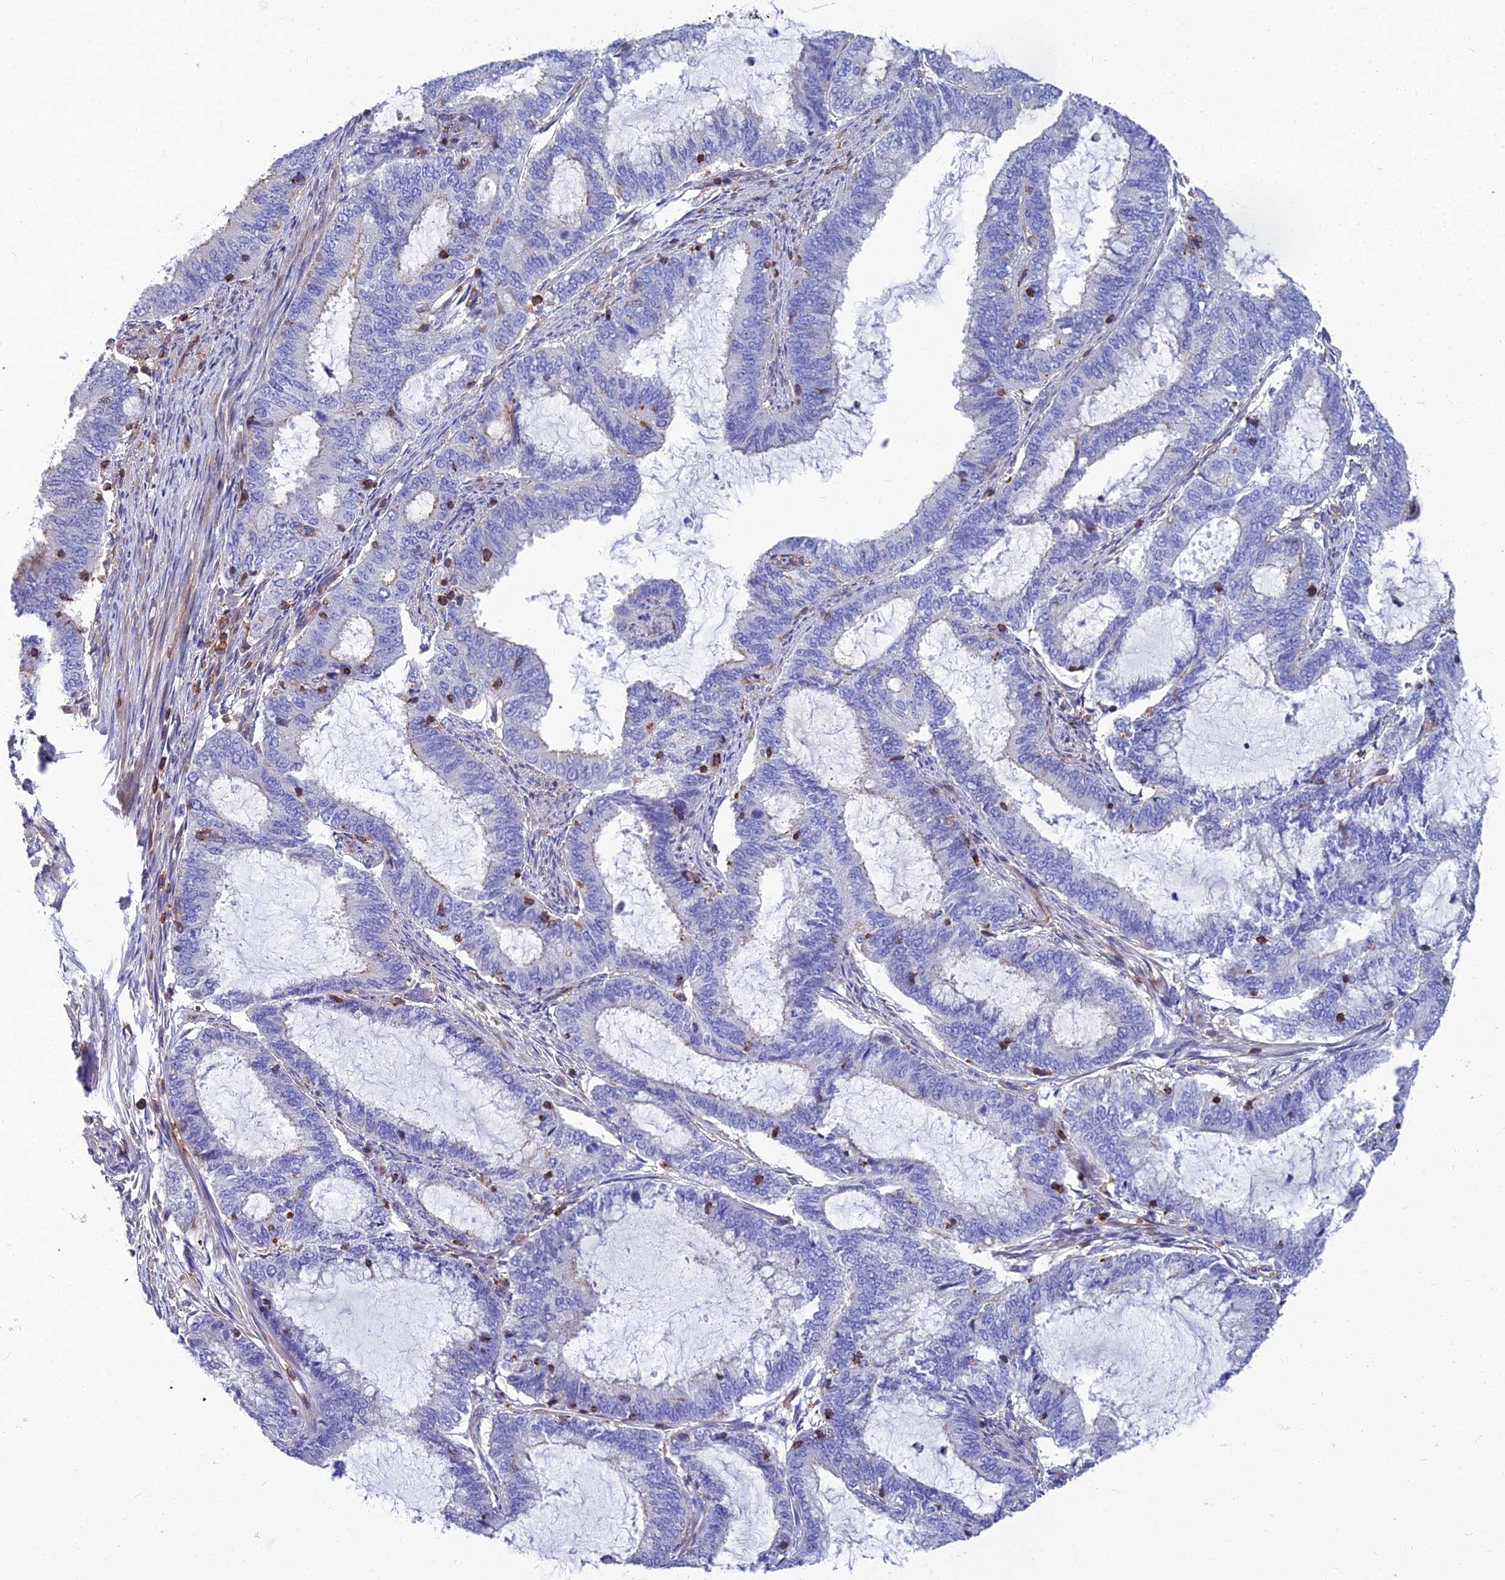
{"staining": {"intensity": "weak", "quantity": "<25%", "location": "cytoplasmic/membranous"}, "tissue": "endometrial cancer", "cell_type": "Tumor cells", "image_type": "cancer", "snomed": [{"axis": "morphology", "description": "Adenocarcinoma, NOS"}, {"axis": "topography", "description": "Endometrium"}], "caption": "This micrograph is of endometrial cancer (adenocarcinoma) stained with immunohistochemistry (IHC) to label a protein in brown with the nuclei are counter-stained blue. There is no staining in tumor cells.", "gene": "PPP1R18", "patient": {"sex": "female", "age": 51}}